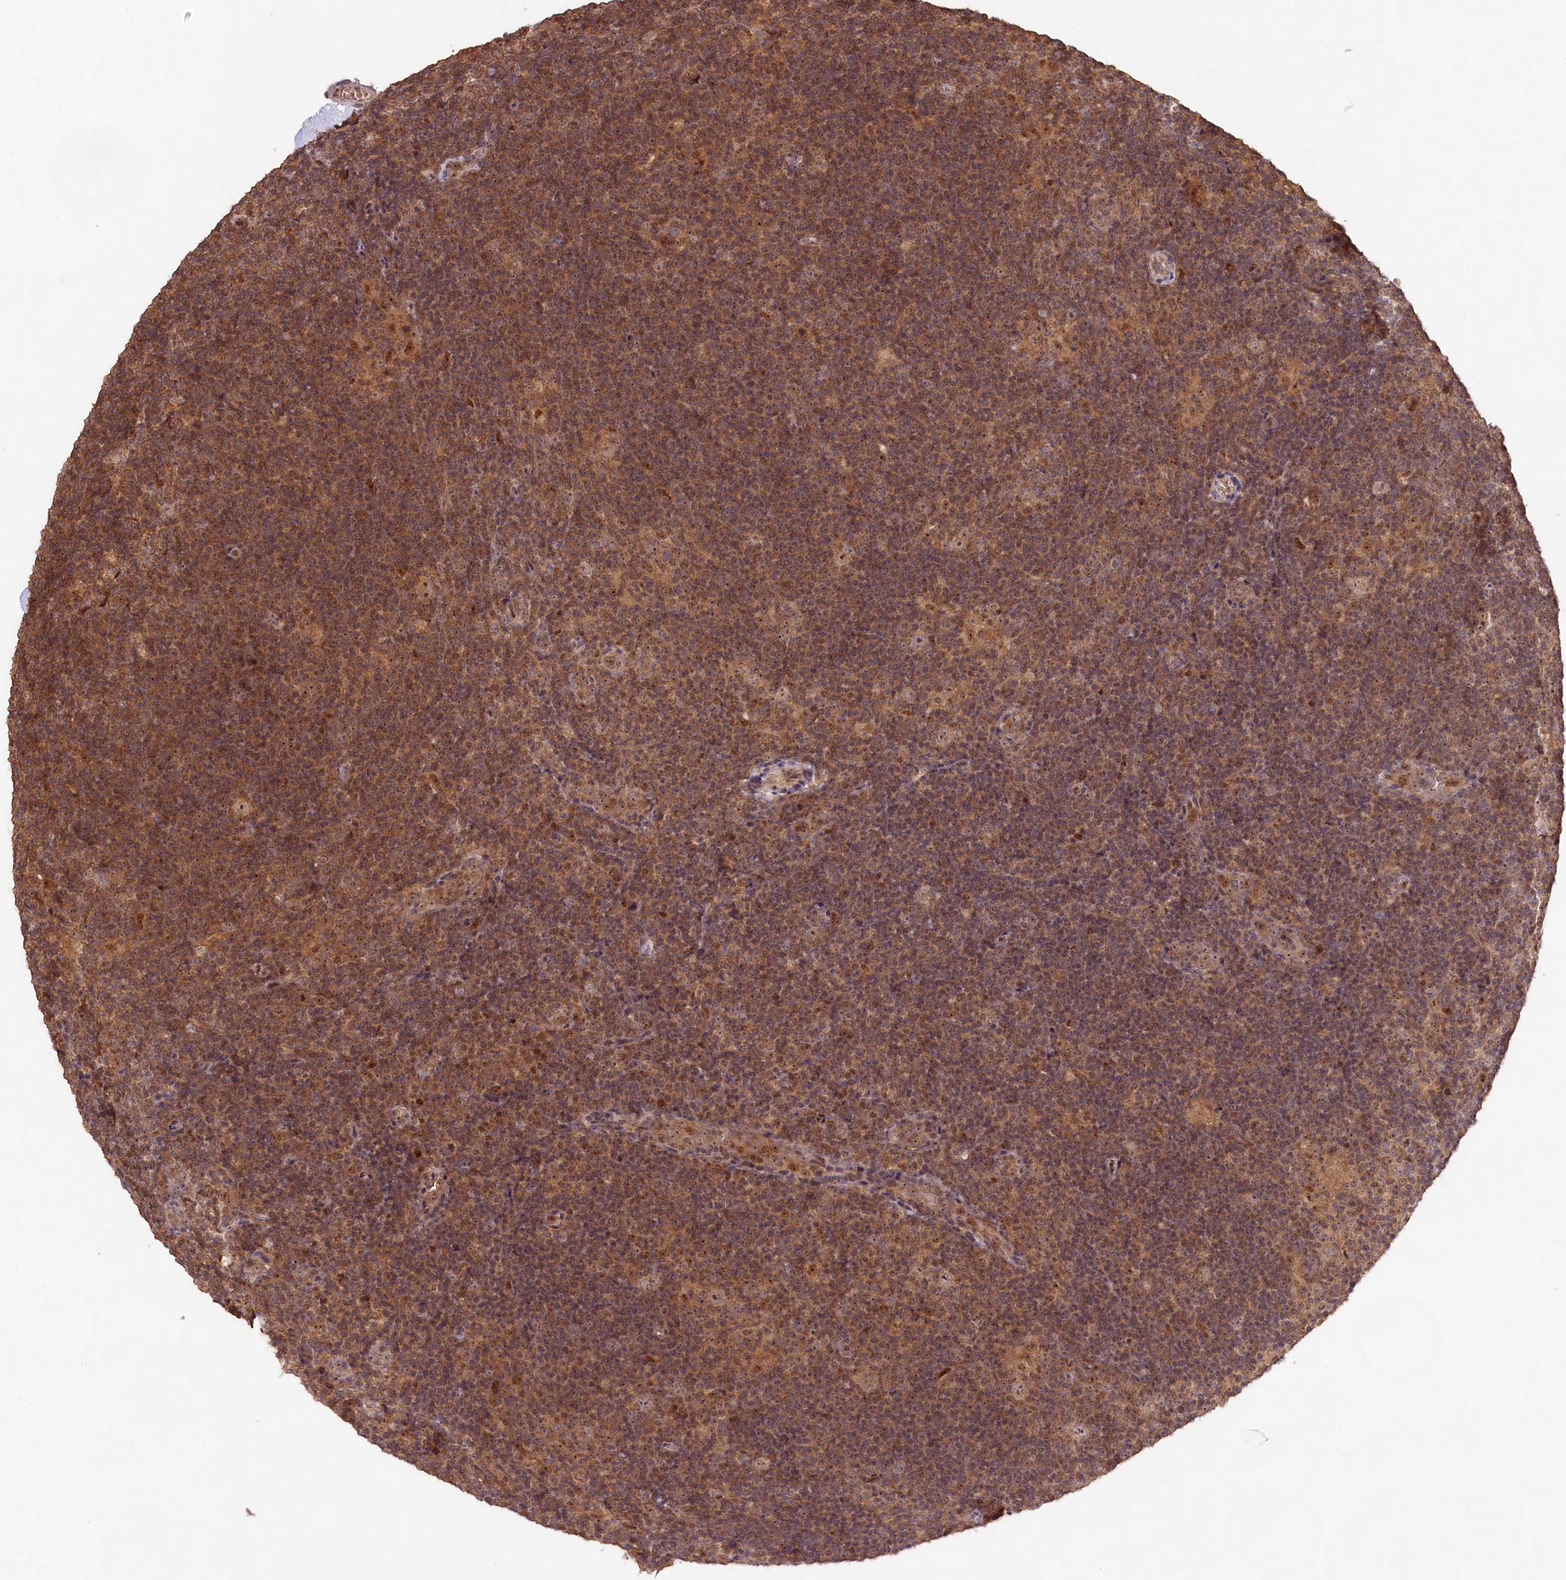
{"staining": {"intensity": "moderate", "quantity": ">75%", "location": "nuclear"}, "tissue": "lymphoma", "cell_type": "Tumor cells", "image_type": "cancer", "snomed": [{"axis": "morphology", "description": "Hodgkin's disease, NOS"}, {"axis": "topography", "description": "Lymph node"}], "caption": "Moderate nuclear staining is identified in about >75% of tumor cells in lymphoma.", "gene": "RRP8", "patient": {"sex": "female", "age": 57}}